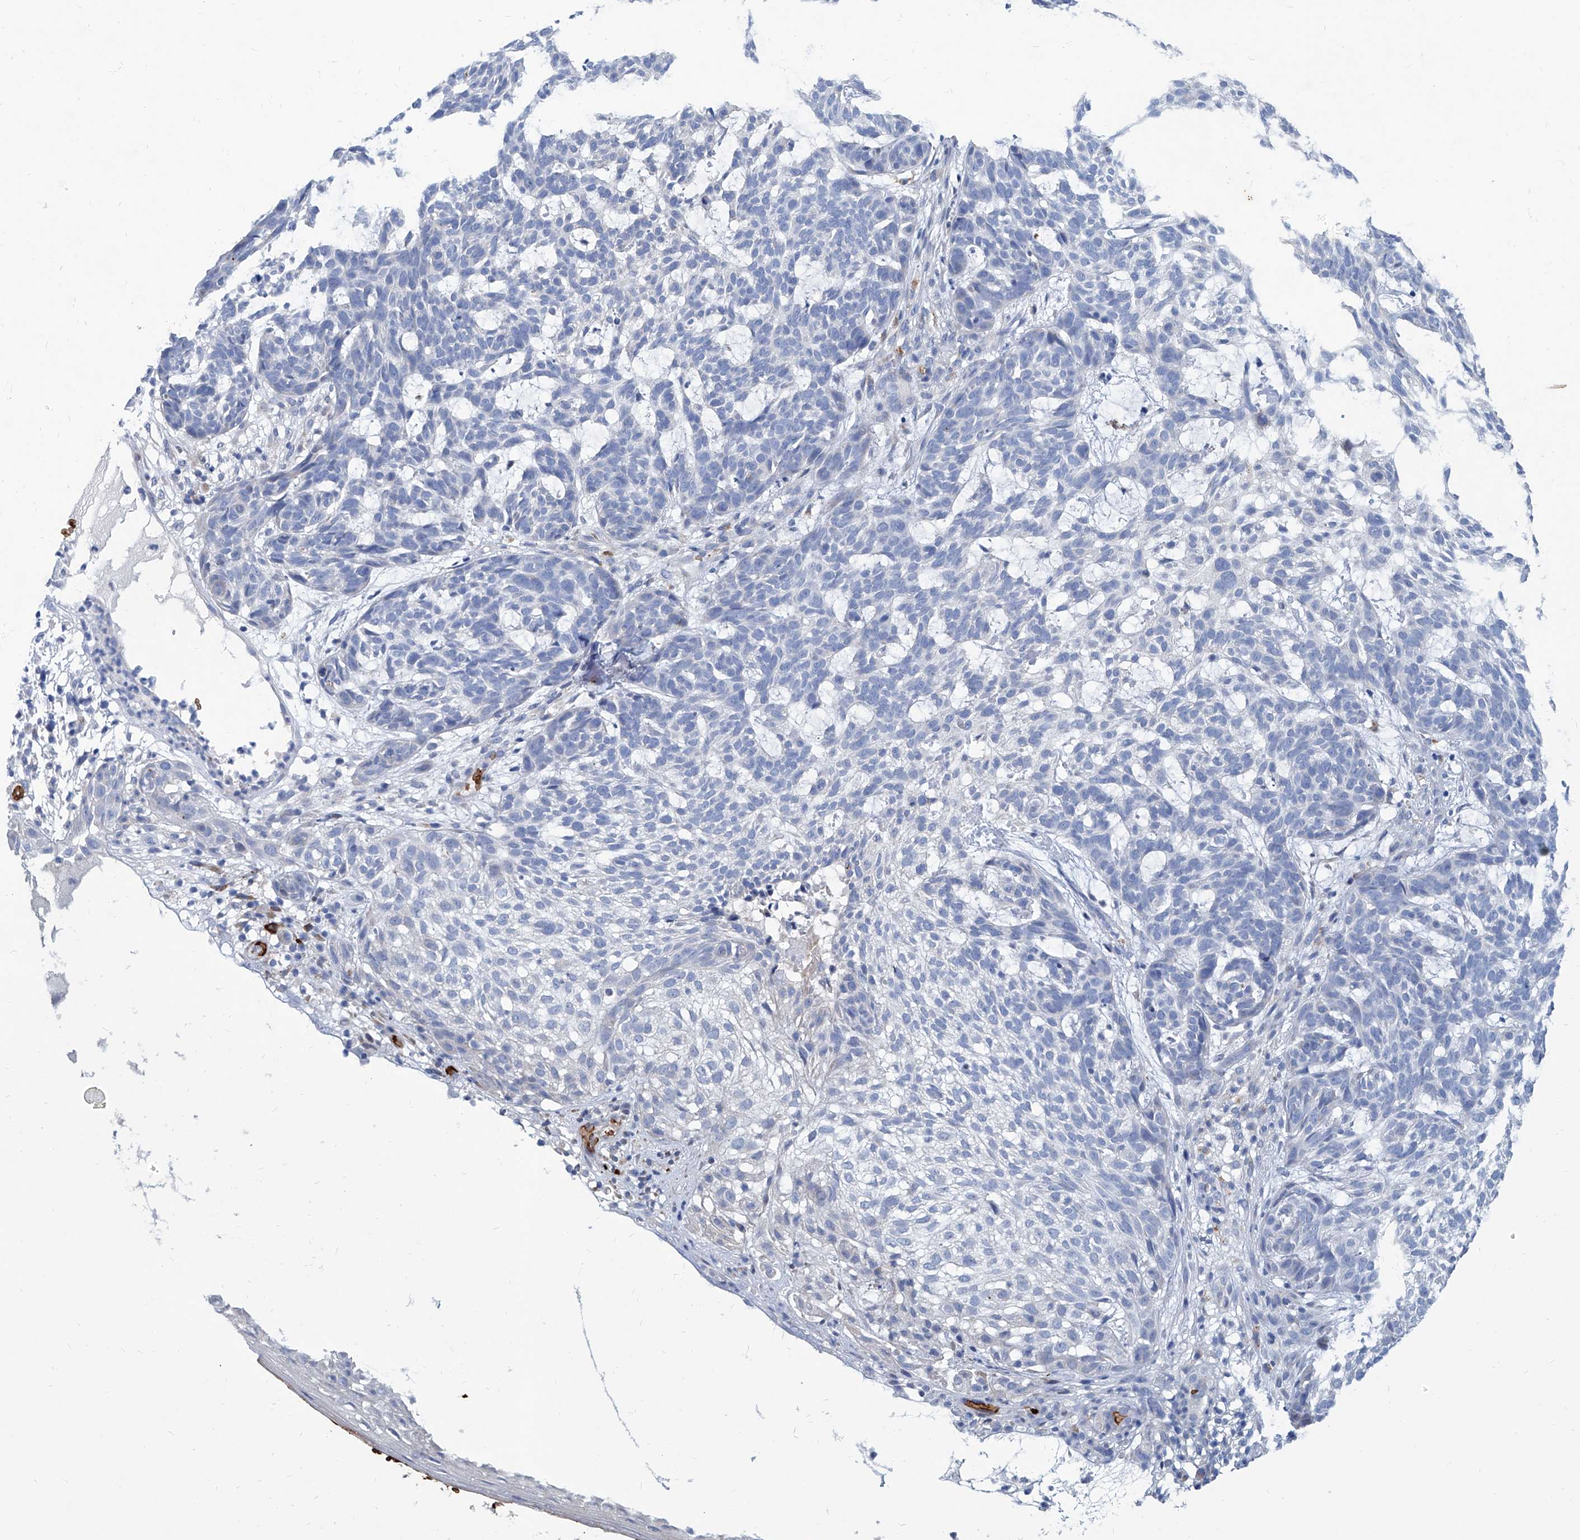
{"staining": {"intensity": "negative", "quantity": "none", "location": "none"}, "tissue": "skin cancer", "cell_type": "Tumor cells", "image_type": "cancer", "snomed": [{"axis": "morphology", "description": "Basal cell carcinoma"}, {"axis": "topography", "description": "Skin"}], "caption": "A high-resolution image shows immunohistochemistry staining of skin cancer, which demonstrates no significant expression in tumor cells. Brightfield microscopy of IHC stained with DAB (brown) and hematoxylin (blue), captured at high magnification.", "gene": "FPR2", "patient": {"sex": "male", "age": 85}}